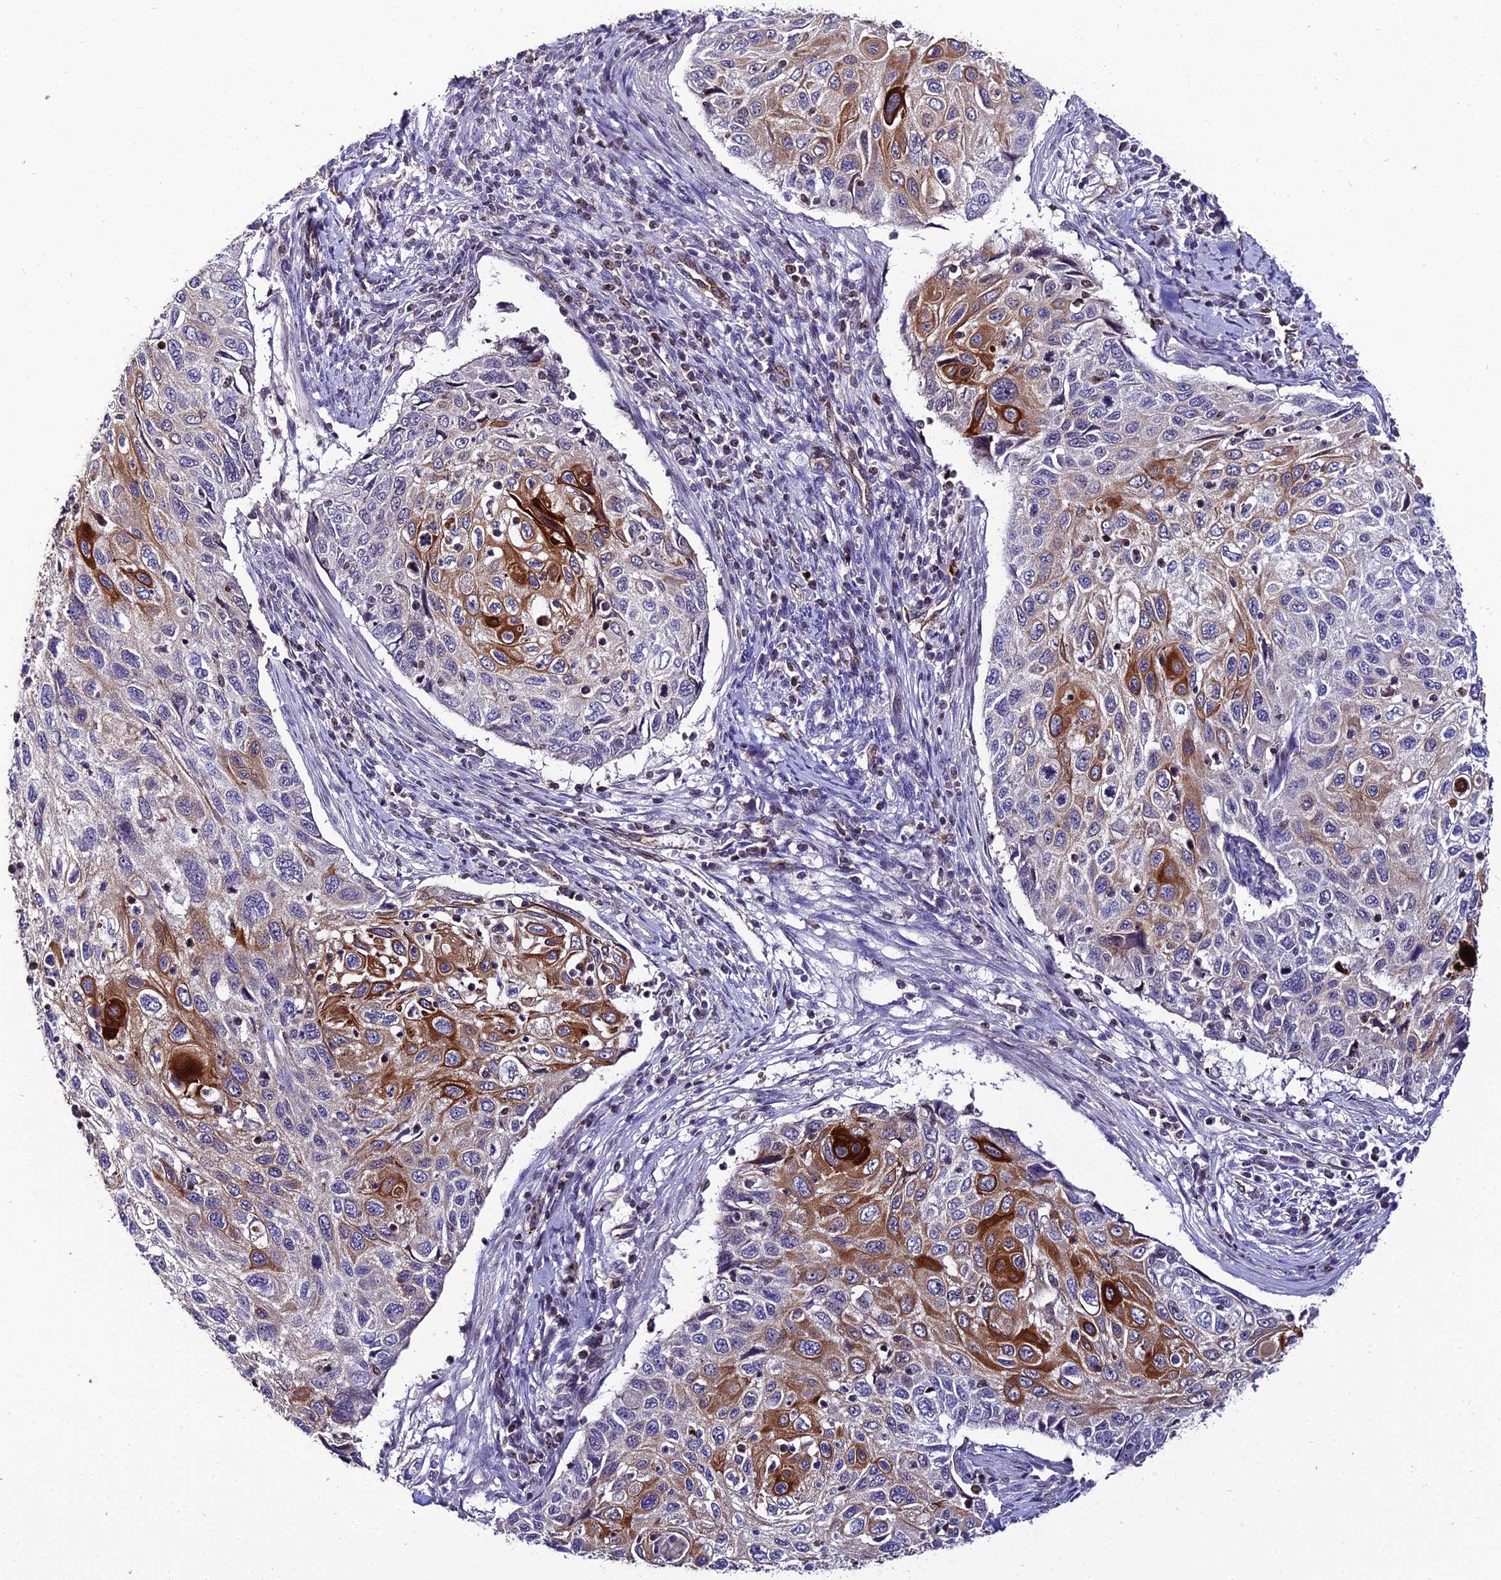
{"staining": {"intensity": "strong", "quantity": "<25%", "location": "cytoplasmic/membranous"}, "tissue": "cervical cancer", "cell_type": "Tumor cells", "image_type": "cancer", "snomed": [{"axis": "morphology", "description": "Squamous cell carcinoma, NOS"}, {"axis": "topography", "description": "Cervix"}], "caption": "Protein staining of cervical squamous cell carcinoma tissue shows strong cytoplasmic/membranous positivity in about <25% of tumor cells.", "gene": "SHQ1", "patient": {"sex": "female", "age": 70}}